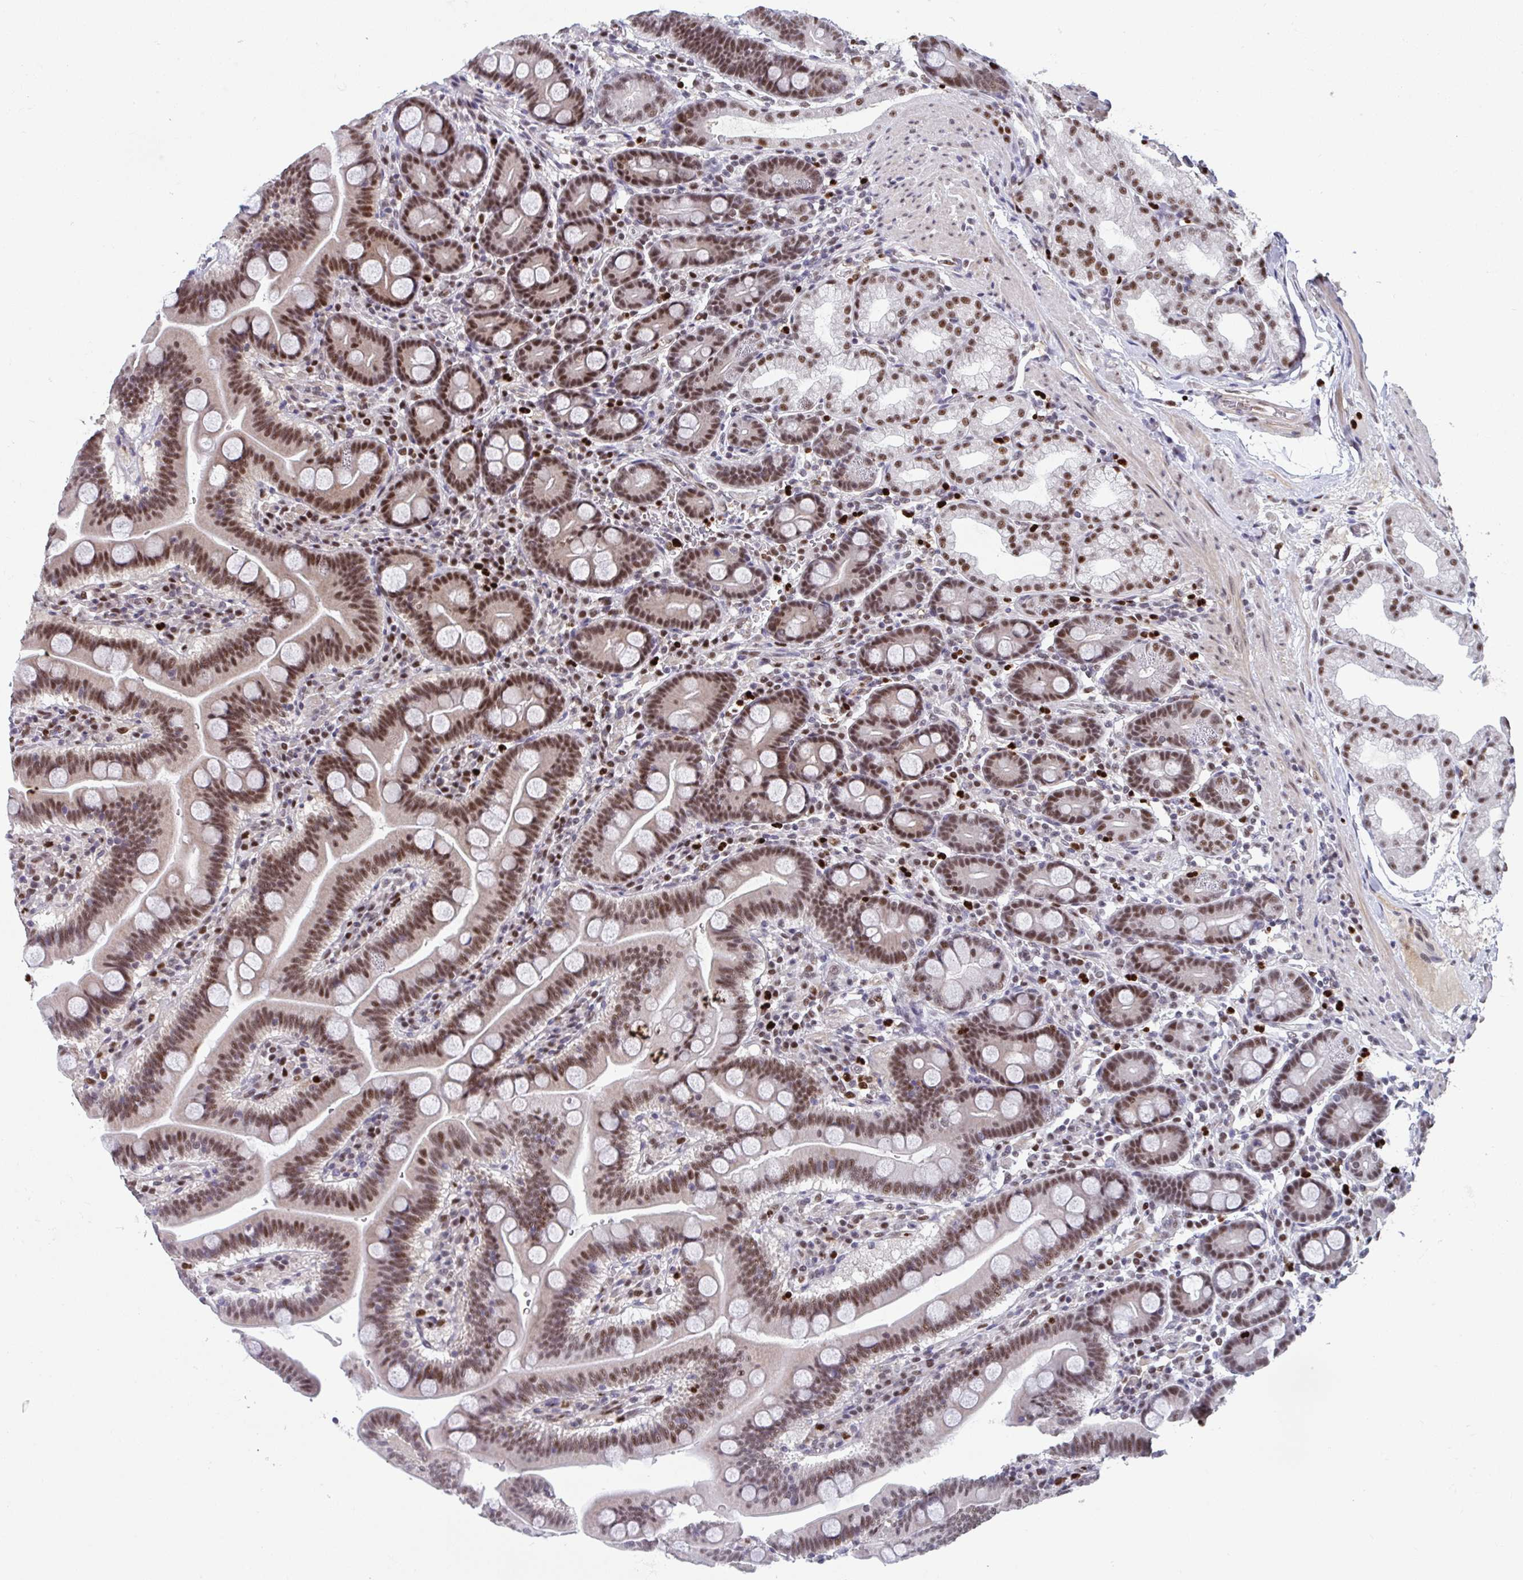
{"staining": {"intensity": "moderate", "quantity": ">75%", "location": "nuclear"}, "tissue": "duodenum", "cell_type": "Glandular cells", "image_type": "normal", "snomed": [{"axis": "morphology", "description": "Normal tissue, NOS"}, {"axis": "topography", "description": "Duodenum"}], "caption": "Protein expression analysis of normal human duodenum reveals moderate nuclear positivity in about >75% of glandular cells. (Brightfield microscopy of DAB IHC at high magnification).", "gene": "JDP2", "patient": {"sex": "male", "age": 59}}